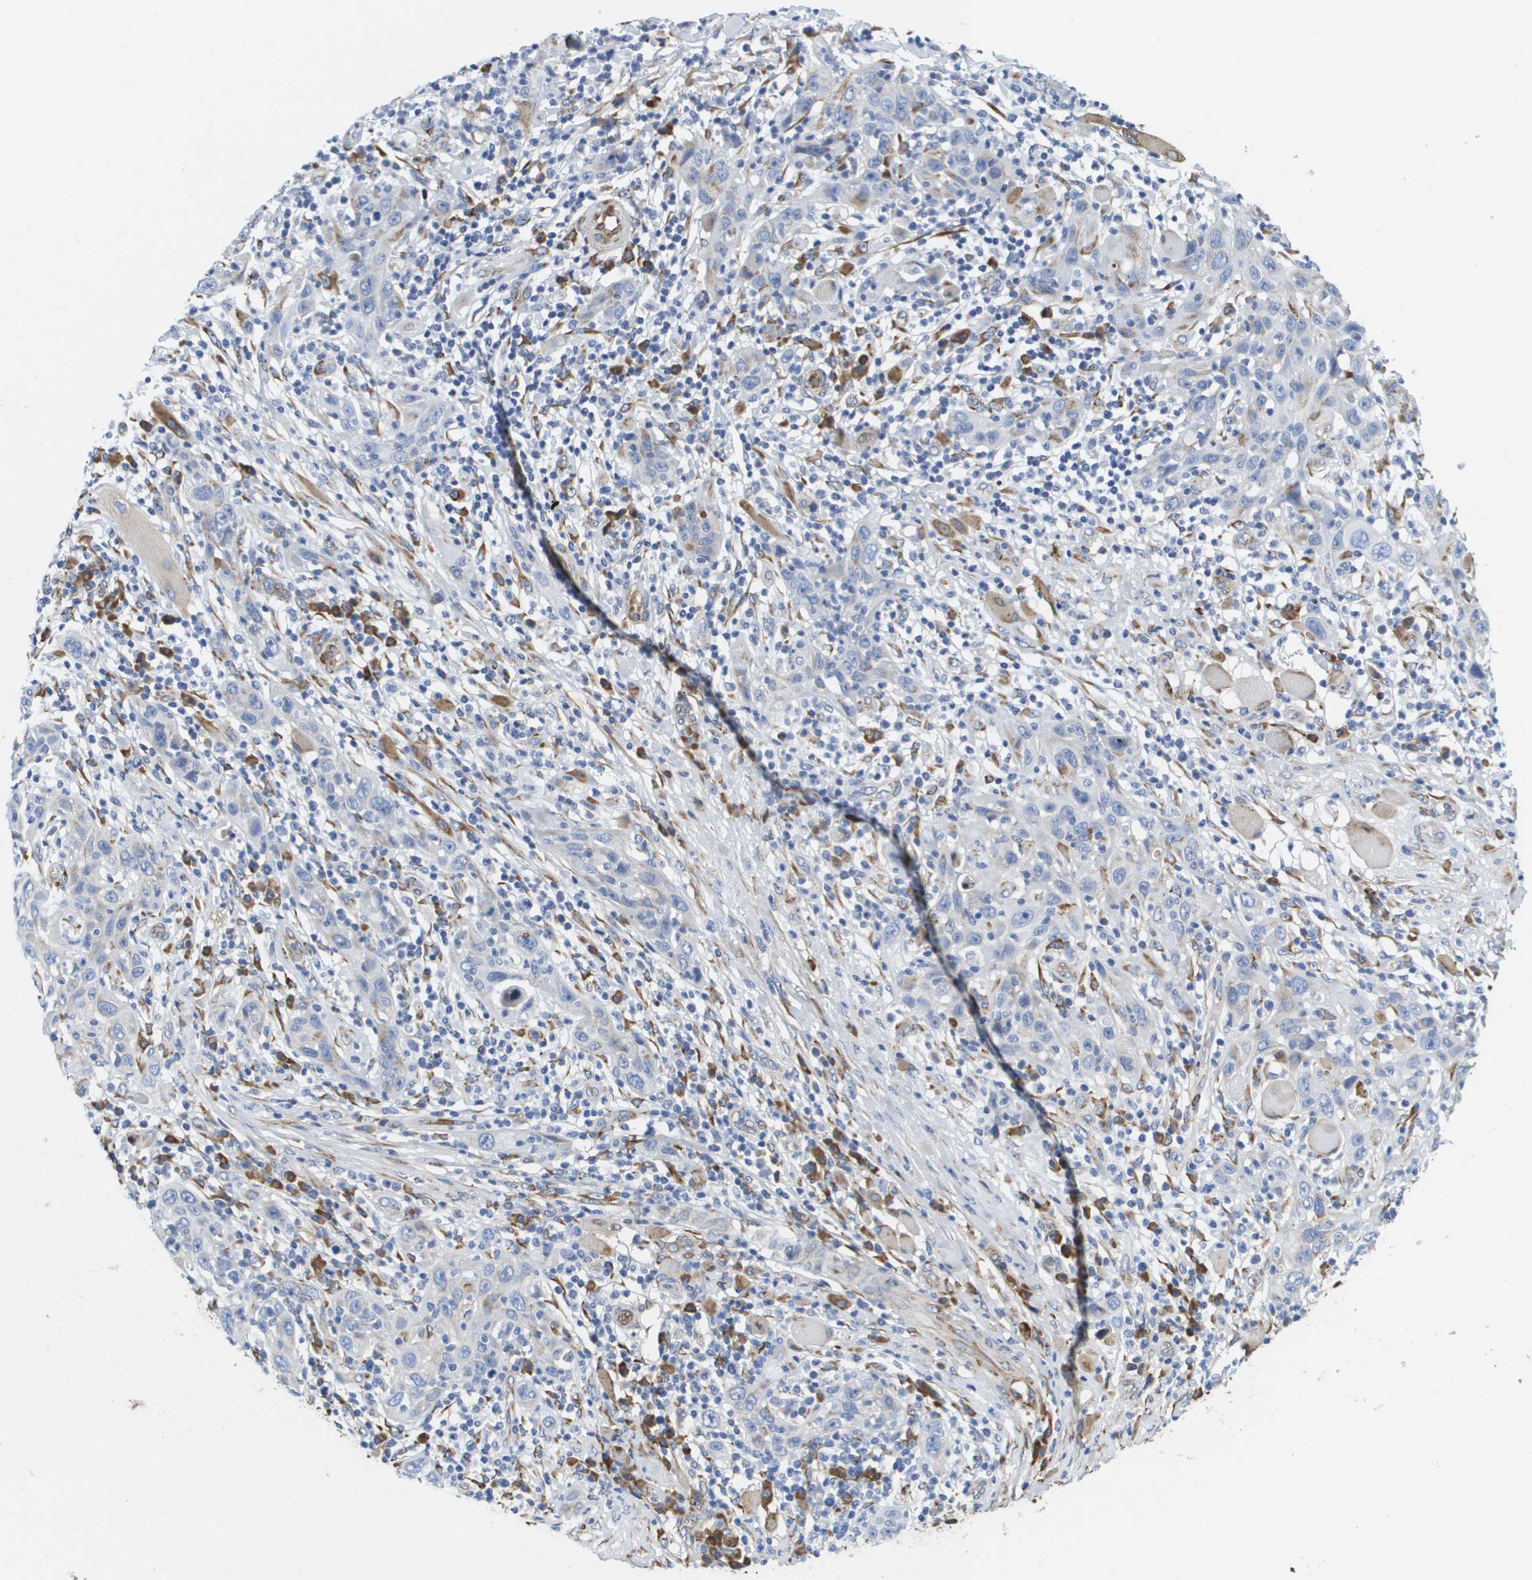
{"staining": {"intensity": "negative", "quantity": "none", "location": "none"}, "tissue": "skin cancer", "cell_type": "Tumor cells", "image_type": "cancer", "snomed": [{"axis": "morphology", "description": "Squamous cell carcinoma, NOS"}, {"axis": "topography", "description": "Skin"}], "caption": "This is an immunohistochemistry image of skin squamous cell carcinoma. There is no expression in tumor cells.", "gene": "ST3GAL2", "patient": {"sex": "female", "age": 88}}